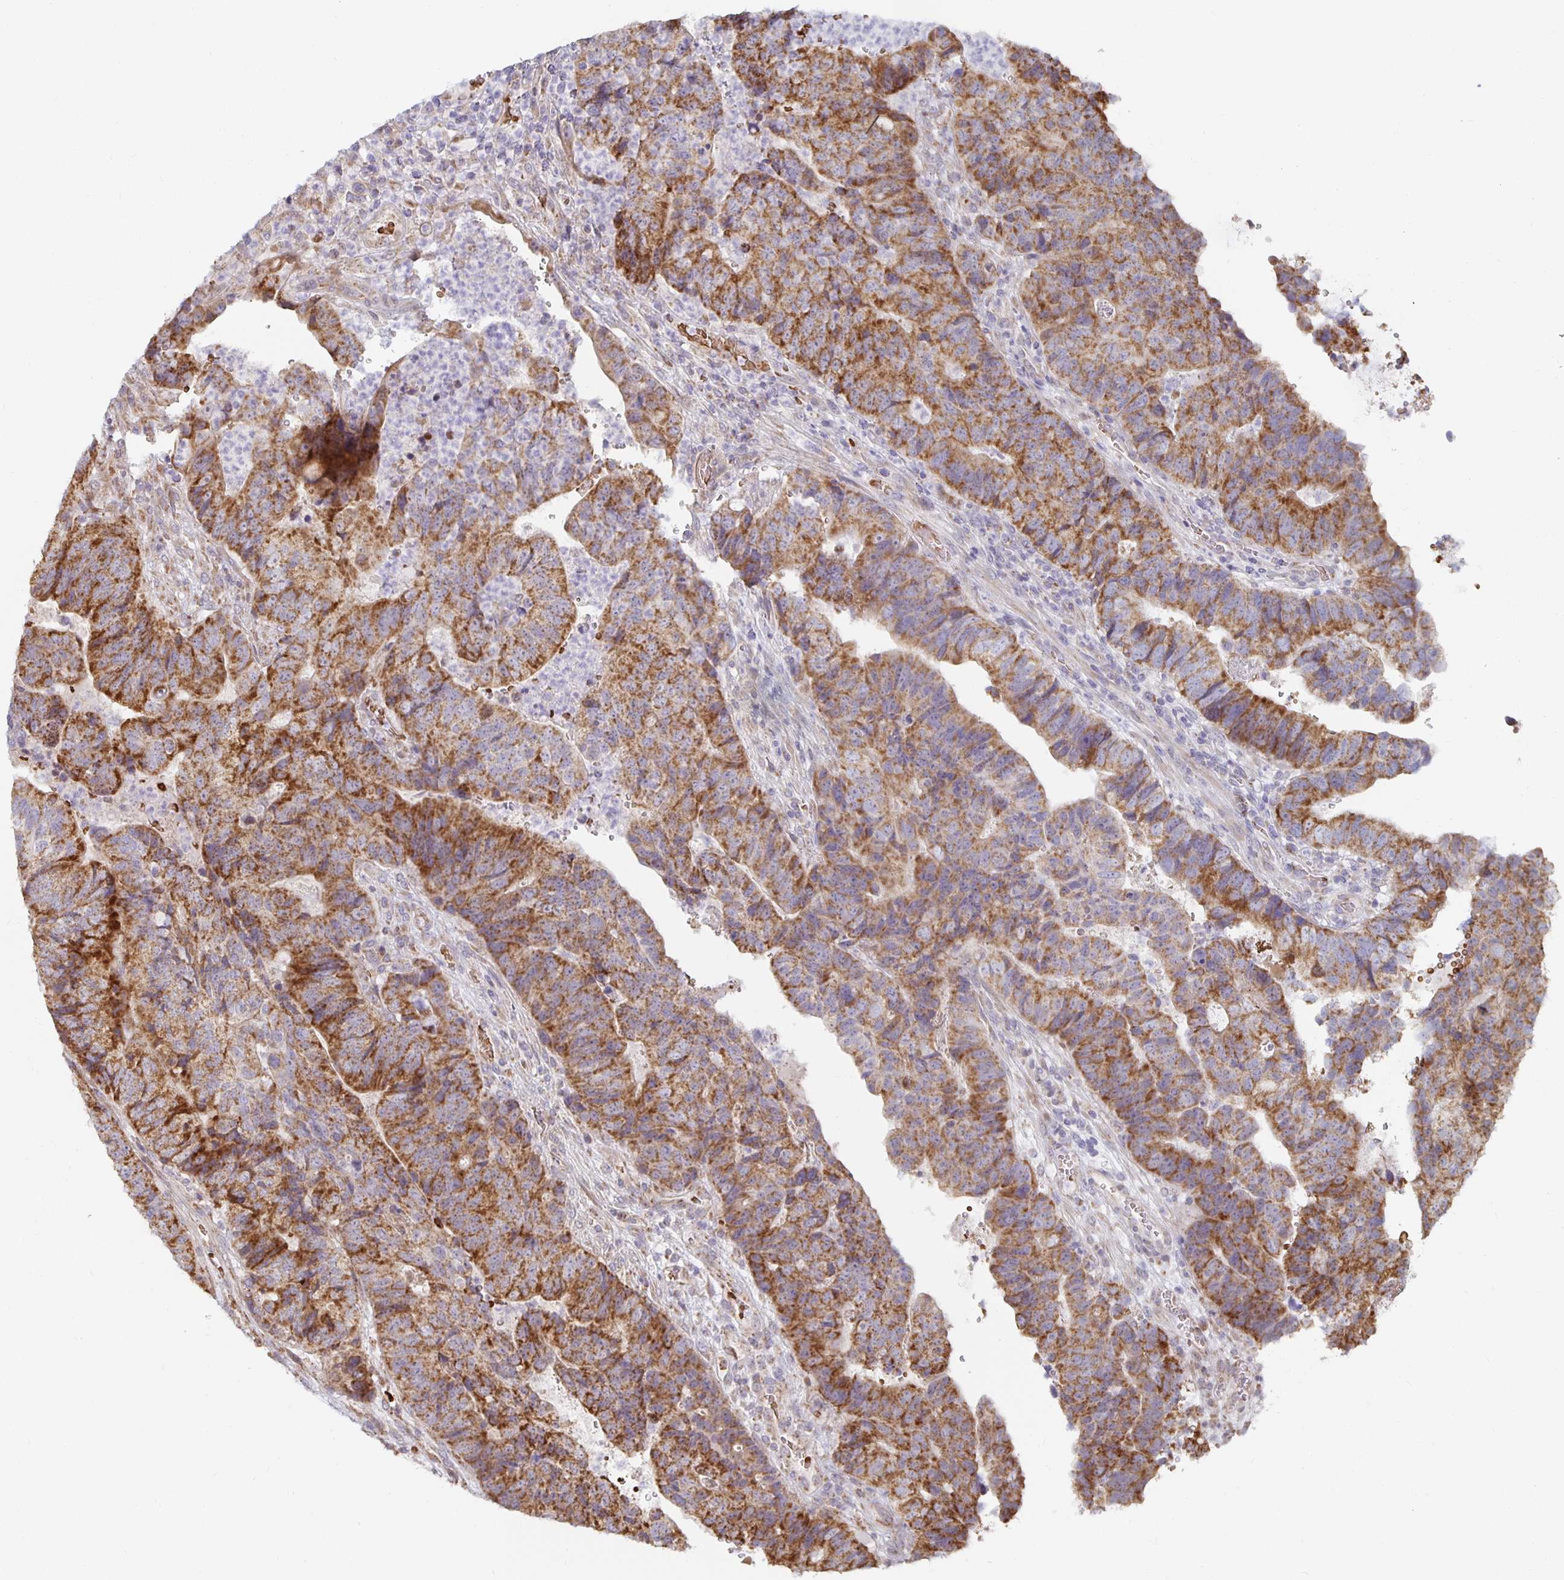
{"staining": {"intensity": "strong", "quantity": ">75%", "location": "cytoplasmic/membranous"}, "tissue": "colorectal cancer", "cell_type": "Tumor cells", "image_type": "cancer", "snomed": [{"axis": "morphology", "description": "Normal tissue, NOS"}, {"axis": "morphology", "description": "Adenocarcinoma, NOS"}, {"axis": "topography", "description": "Colon"}], "caption": "Colorectal adenocarcinoma stained with a brown dye displays strong cytoplasmic/membranous positive staining in about >75% of tumor cells.", "gene": "MRPL28", "patient": {"sex": "female", "age": 48}}